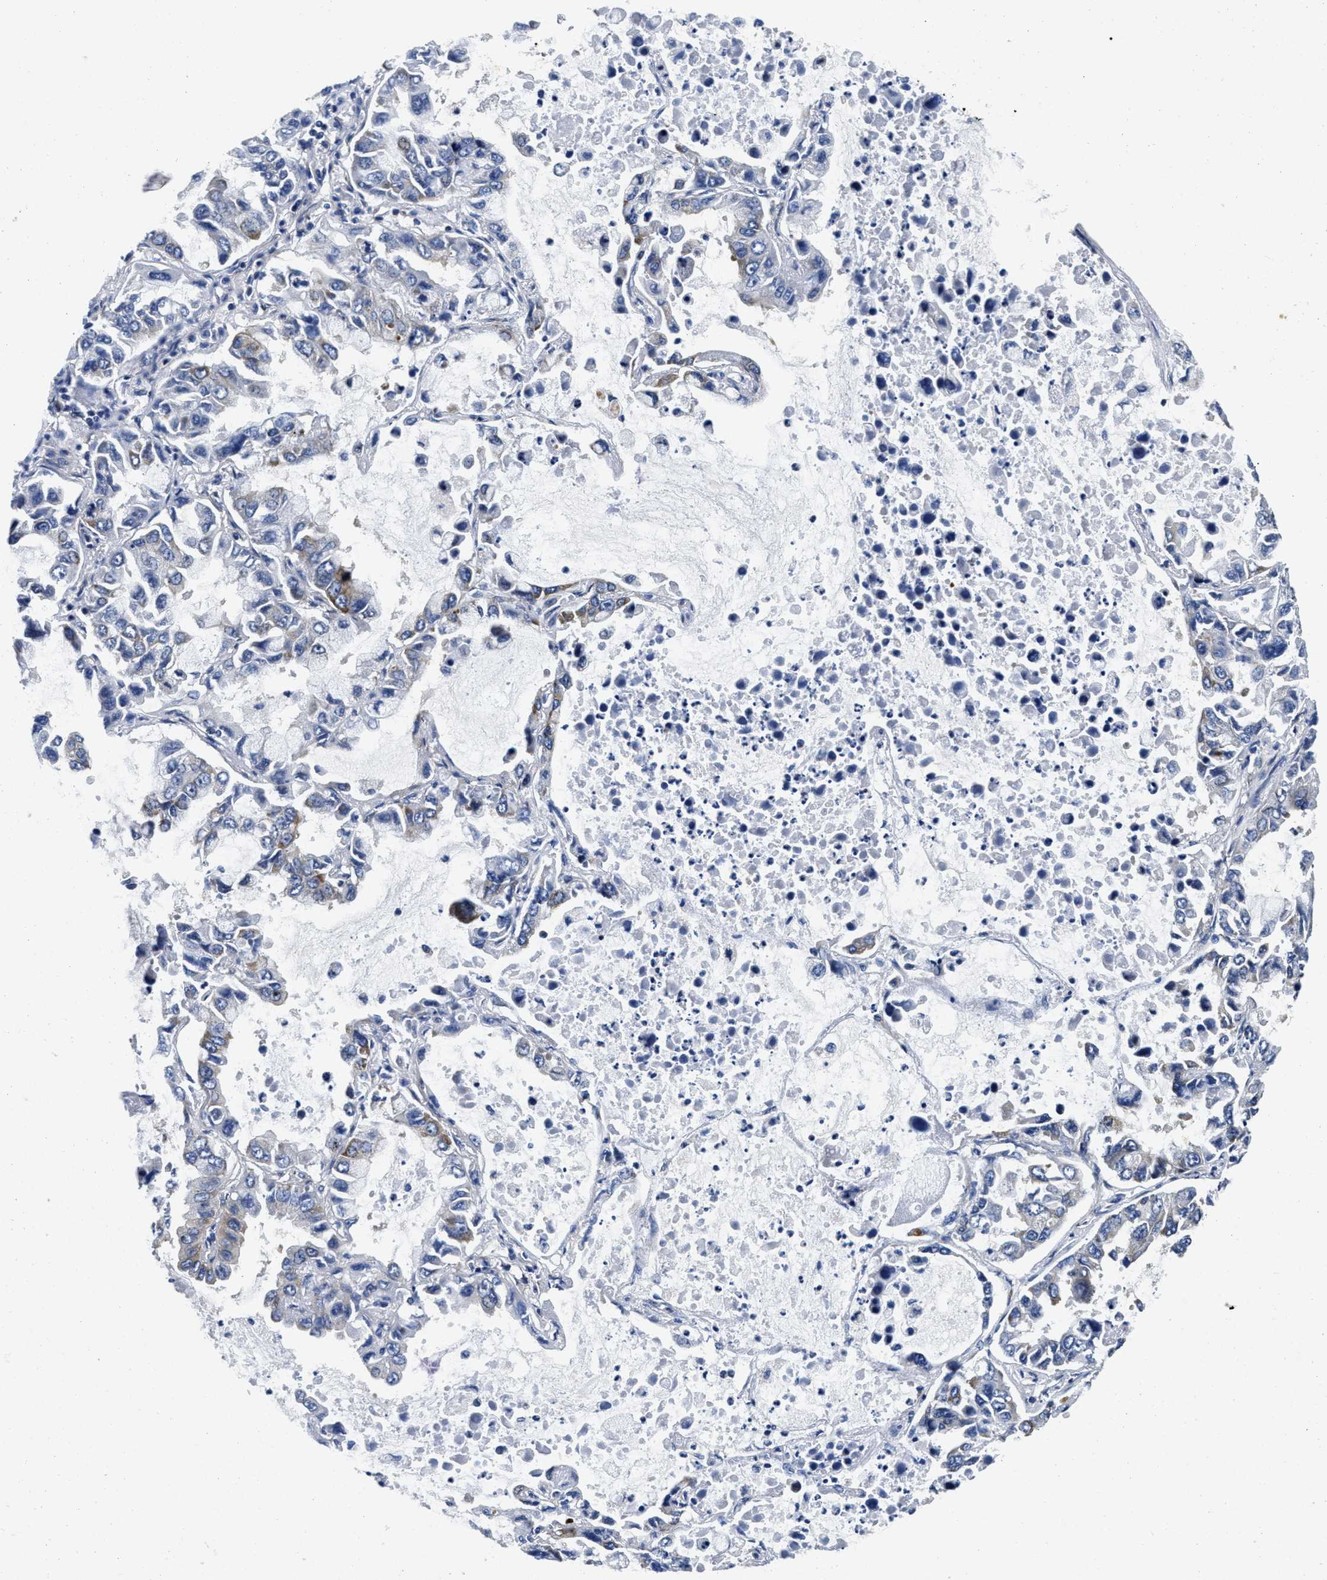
{"staining": {"intensity": "weak", "quantity": "<25%", "location": "cytoplasmic/membranous"}, "tissue": "lung cancer", "cell_type": "Tumor cells", "image_type": "cancer", "snomed": [{"axis": "morphology", "description": "Adenocarcinoma, NOS"}, {"axis": "topography", "description": "Lung"}], "caption": "Immunohistochemical staining of human adenocarcinoma (lung) demonstrates no significant expression in tumor cells.", "gene": "LAD1", "patient": {"sex": "male", "age": 64}}